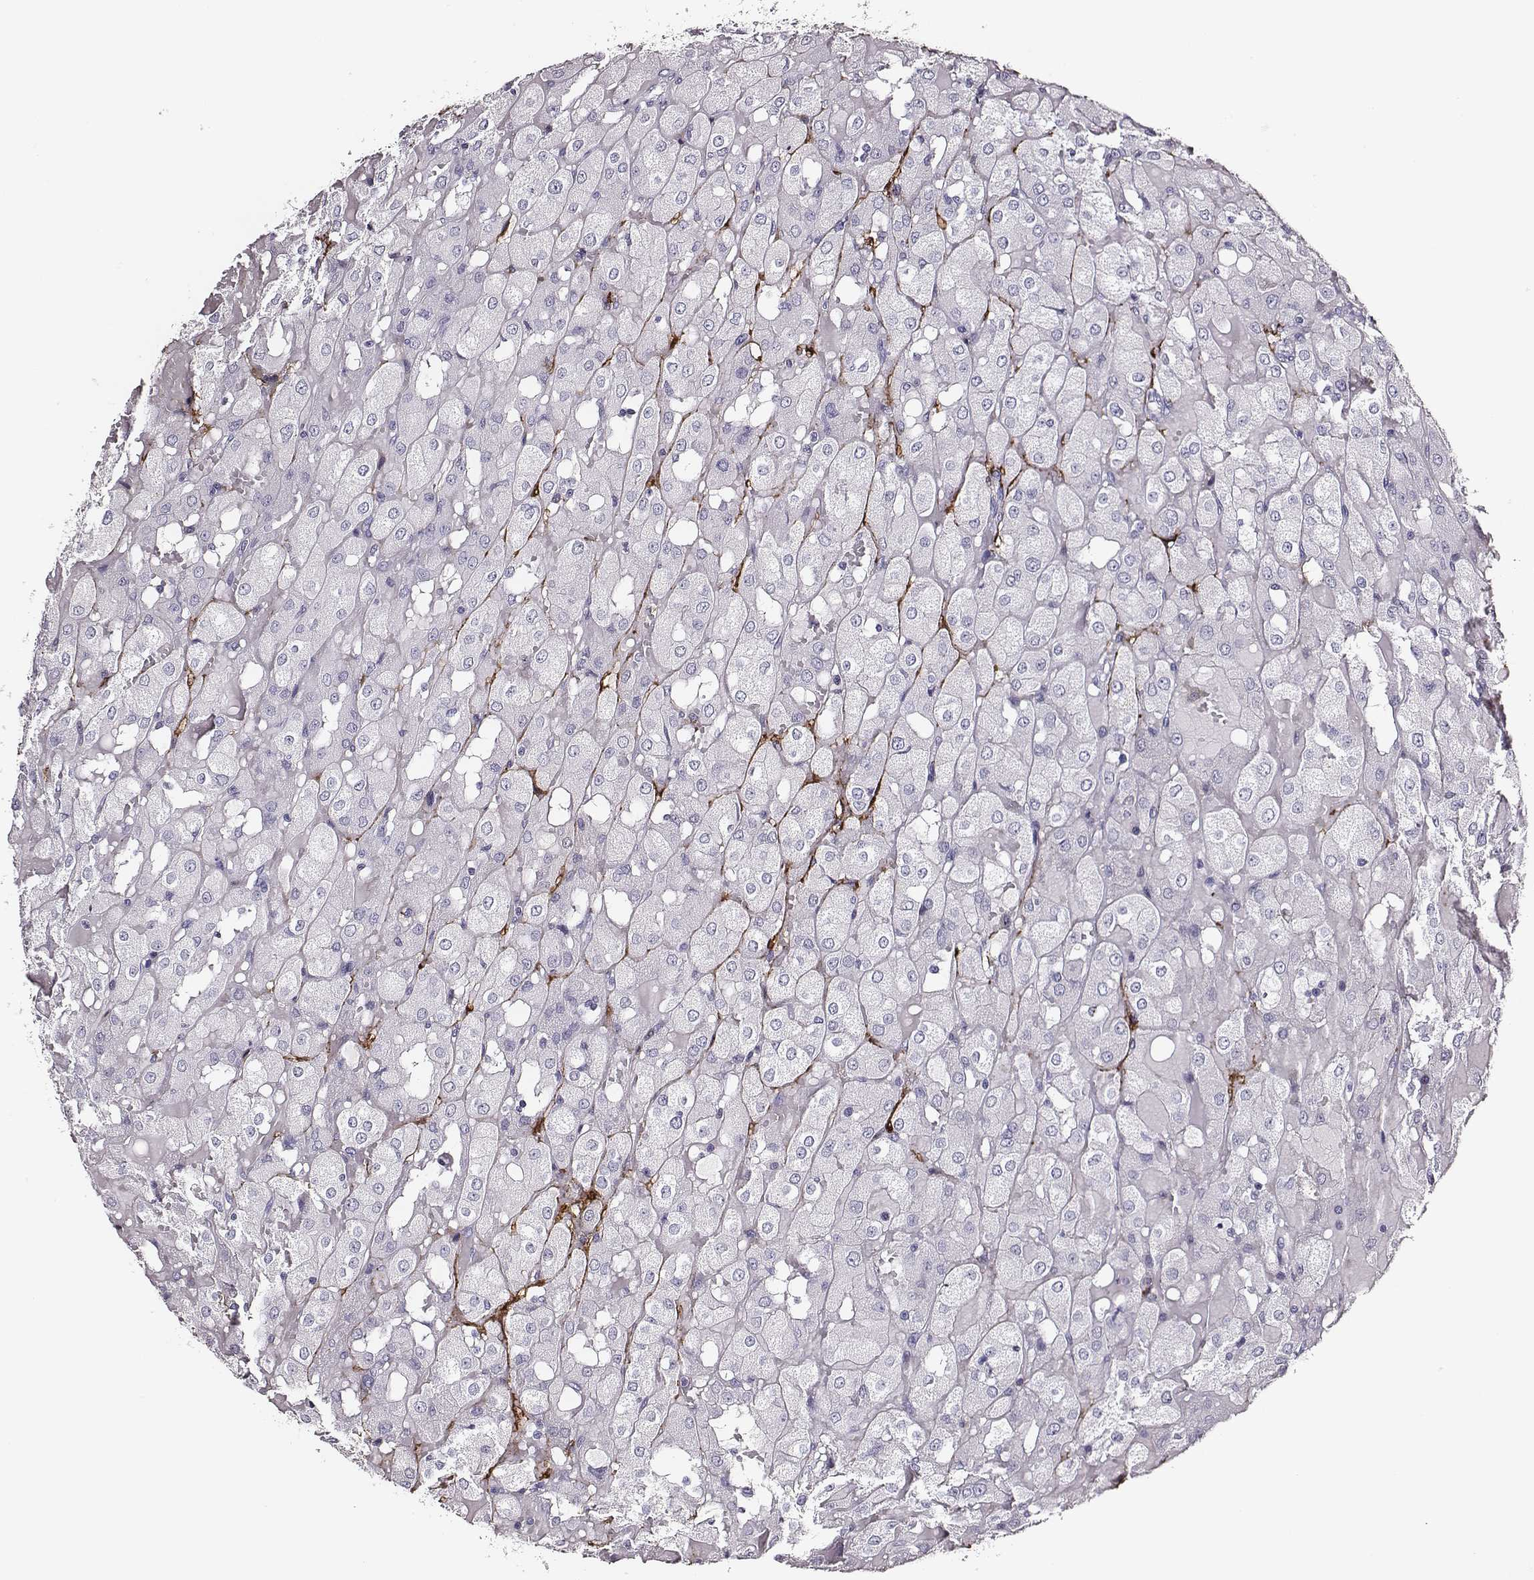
{"staining": {"intensity": "negative", "quantity": "none", "location": "none"}, "tissue": "renal cancer", "cell_type": "Tumor cells", "image_type": "cancer", "snomed": [{"axis": "morphology", "description": "Adenocarcinoma, NOS"}, {"axis": "topography", "description": "Kidney"}], "caption": "Immunohistochemical staining of renal adenocarcinoma displays no significant expression in tumor cells.", "gene": "DPEP1", "patient": {"sex": "male", "age": 72}}